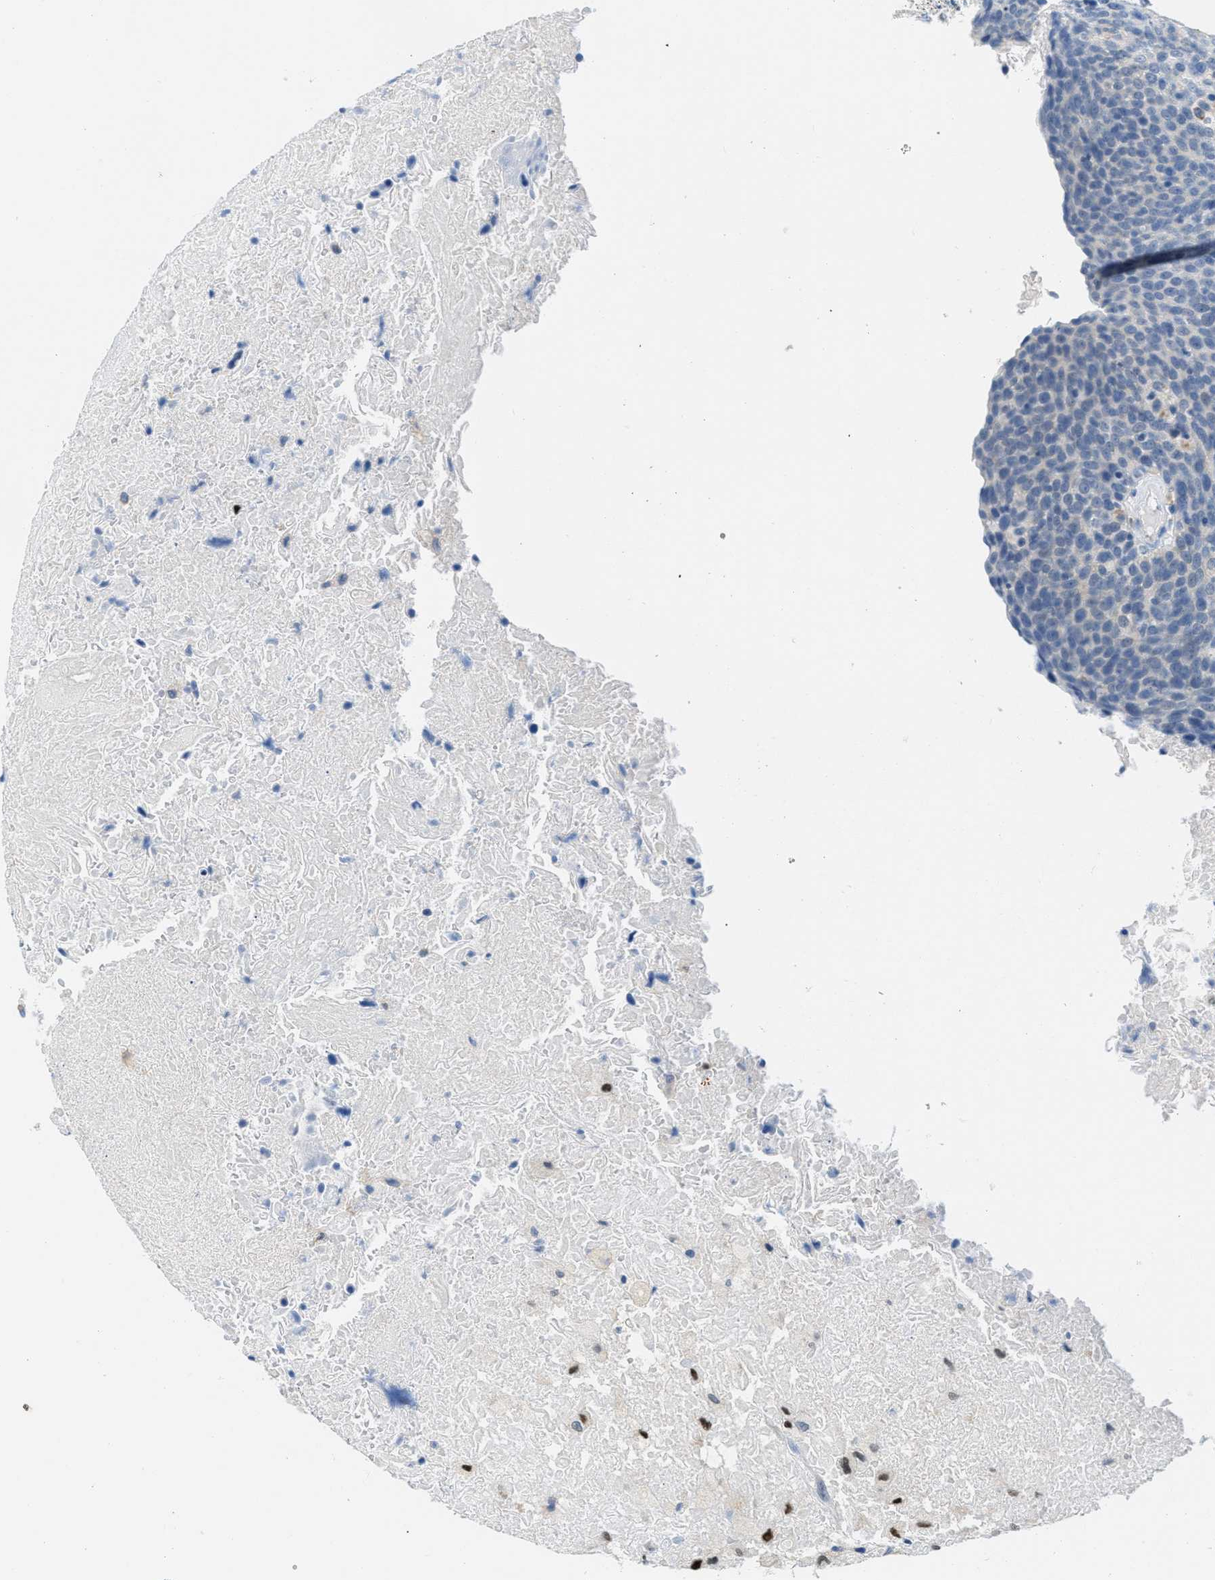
{"staining": {"intensity": "negative", "quantity": "none", "location": "none"}, "tissue": "head and neck cancer", "cell_type": "Tumor cells", "image_type": "cancer", "snomed": [{"axis": "morphology", "description": "Squamous cell carcinoma, NOS"}, {"axis": "morphology", "description": "Squamous cell carcinoma, metastatic, NOS"}, {"axis": "topography", "description": "Lymph node"}, {"axis": "topography", "description": "Head-Neck"}], "caption": "Histopathology image shows no significant protein positivity in tumor cells of head and neck cancer (metastatic squamous cell carcinoma).", "gene": "PTDSS1", "patient": {"sex": "male", "age": 62}}